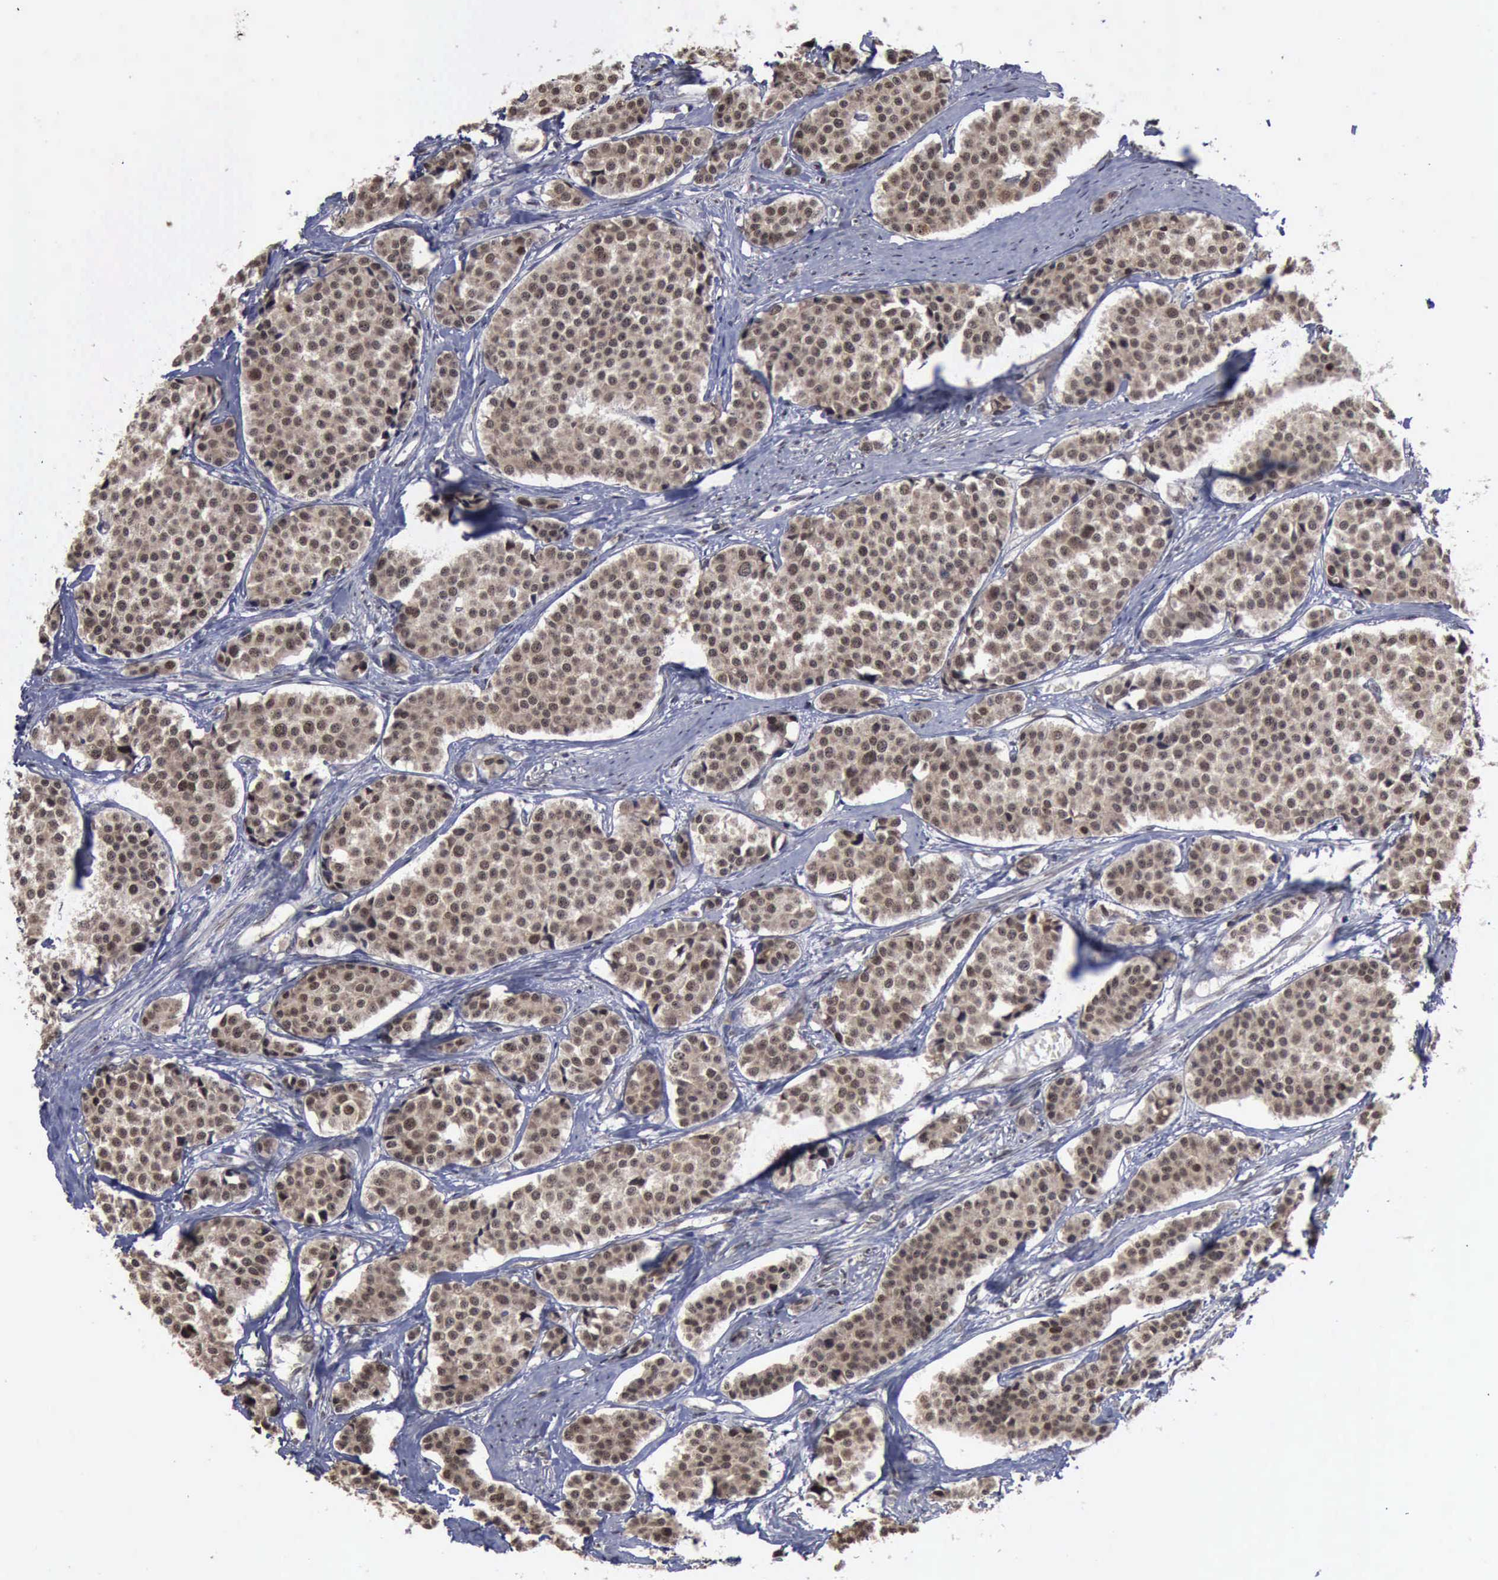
{"staining": {"intensity": "moderate", "quantity": "25%-75%", "location": "cytoplasmic/membranous,nuclear"}, "tissue": "carcinoid", "cell_type": "Tumor cells", "image_type": "cancer", "snomed": [{"axis": "morphology", "description": "Carcinoid, malignant, NOS"}, {"axis": "topography", "description": "Small intestine"}], "caption": "The immunohistochemical stain highlights moderate cytoplasmic/membranous and nuclear positivity in tumor cells of malignant carcinoid tissue.", "gene": "RTCB", "patient": {"sex": "male", "age": 60}}